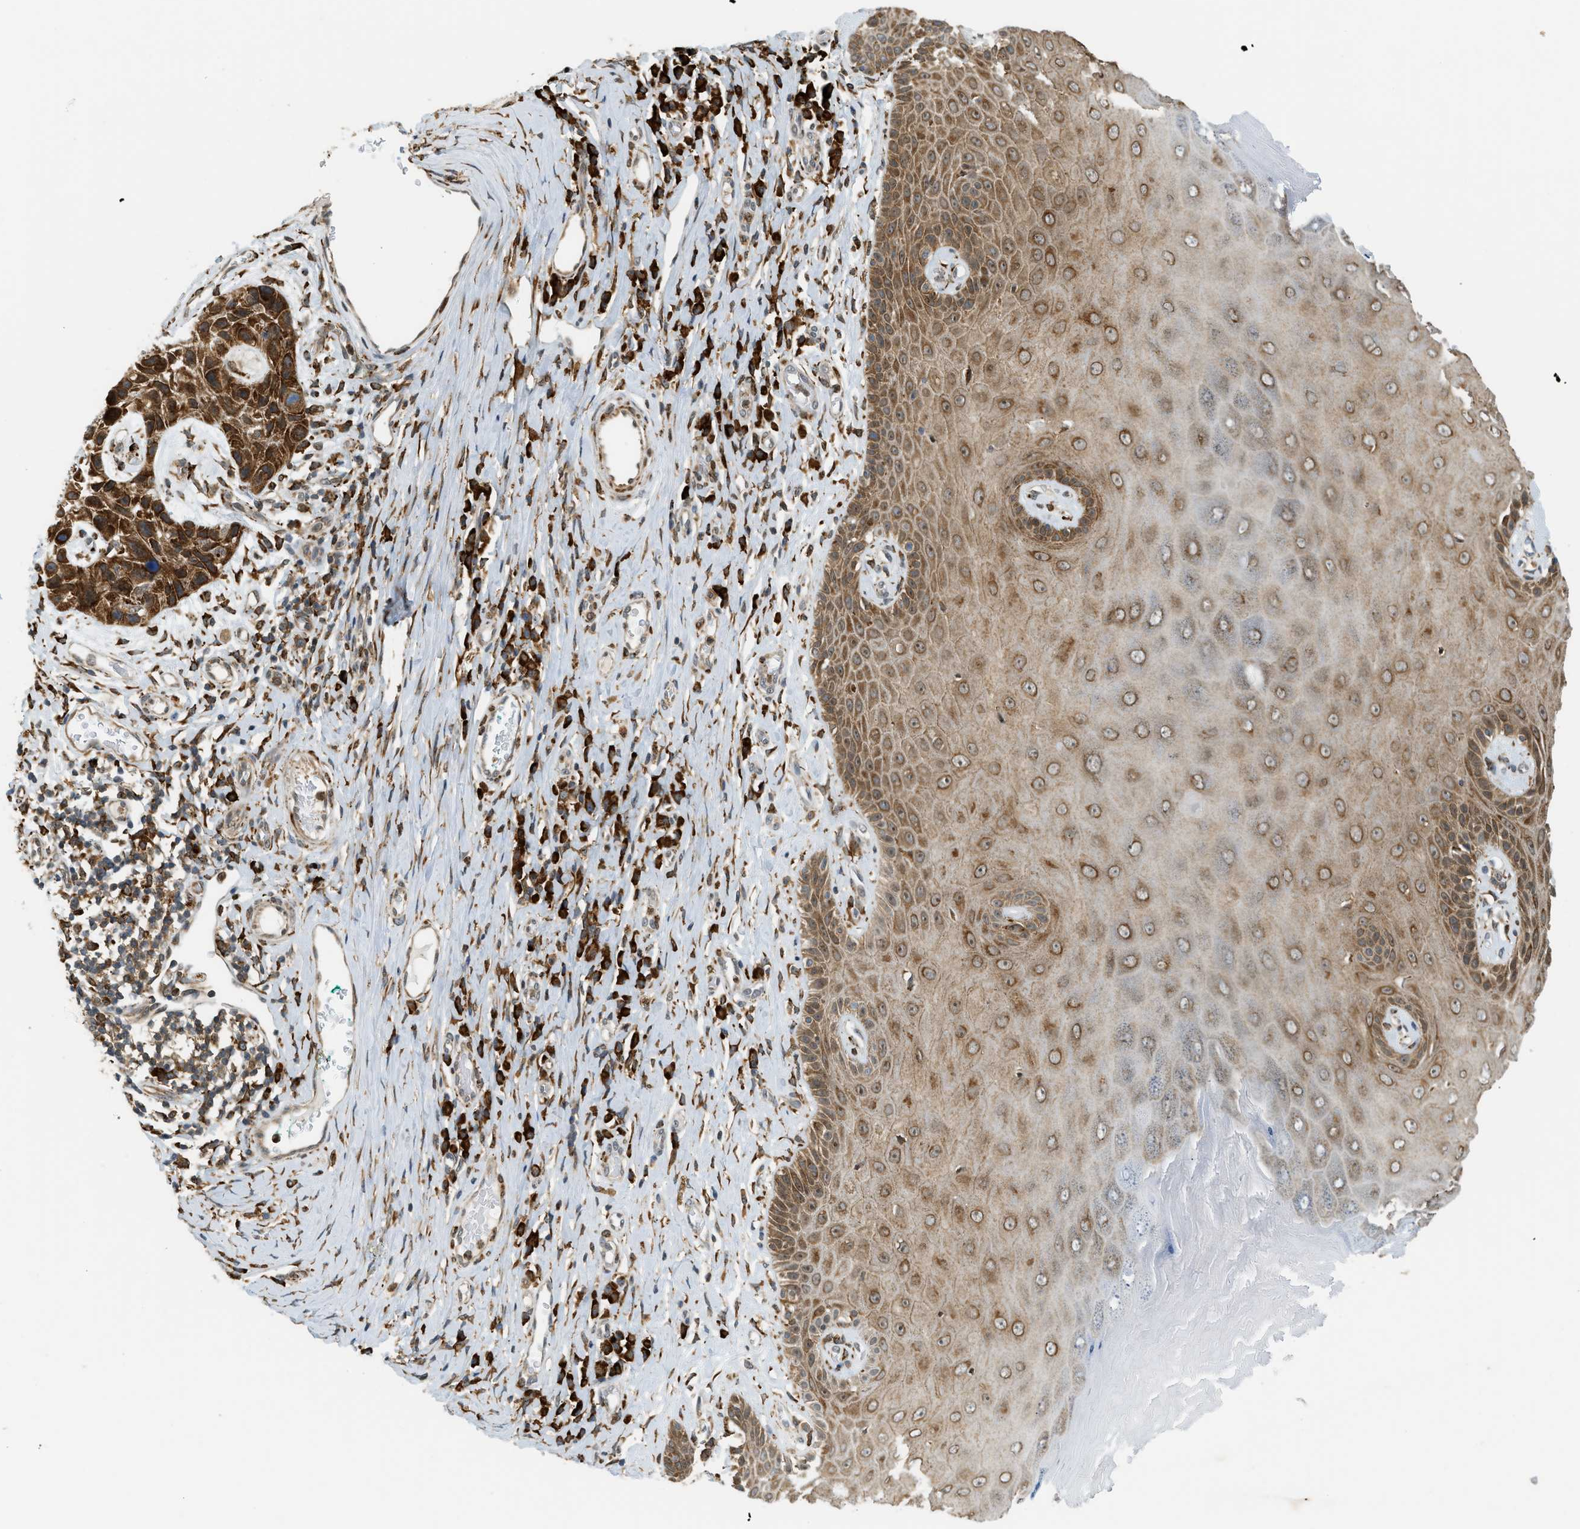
{"staining": {"intensity": "strong", "quantity": ">75%", "location": "cytoplasmic/membranous,nuclear"}, "tissue": "skin", "cell_type": "Epidermal cells", "image_type": "normal", "snomed": [{"axis": "morphology", "description": "Normal tissue, NOS"}, {"axis": "topography", "description": "Vulva"}], "caption": "Strong cytoplasmic/membranous,nuclear positivity for a protein is seen in approximately >75% of epidermal cells of unremarkable skin using immunohistochemistry (IHC).", "gene": "SEMA4D", "patient": {"sex": "female", "age": 73}}